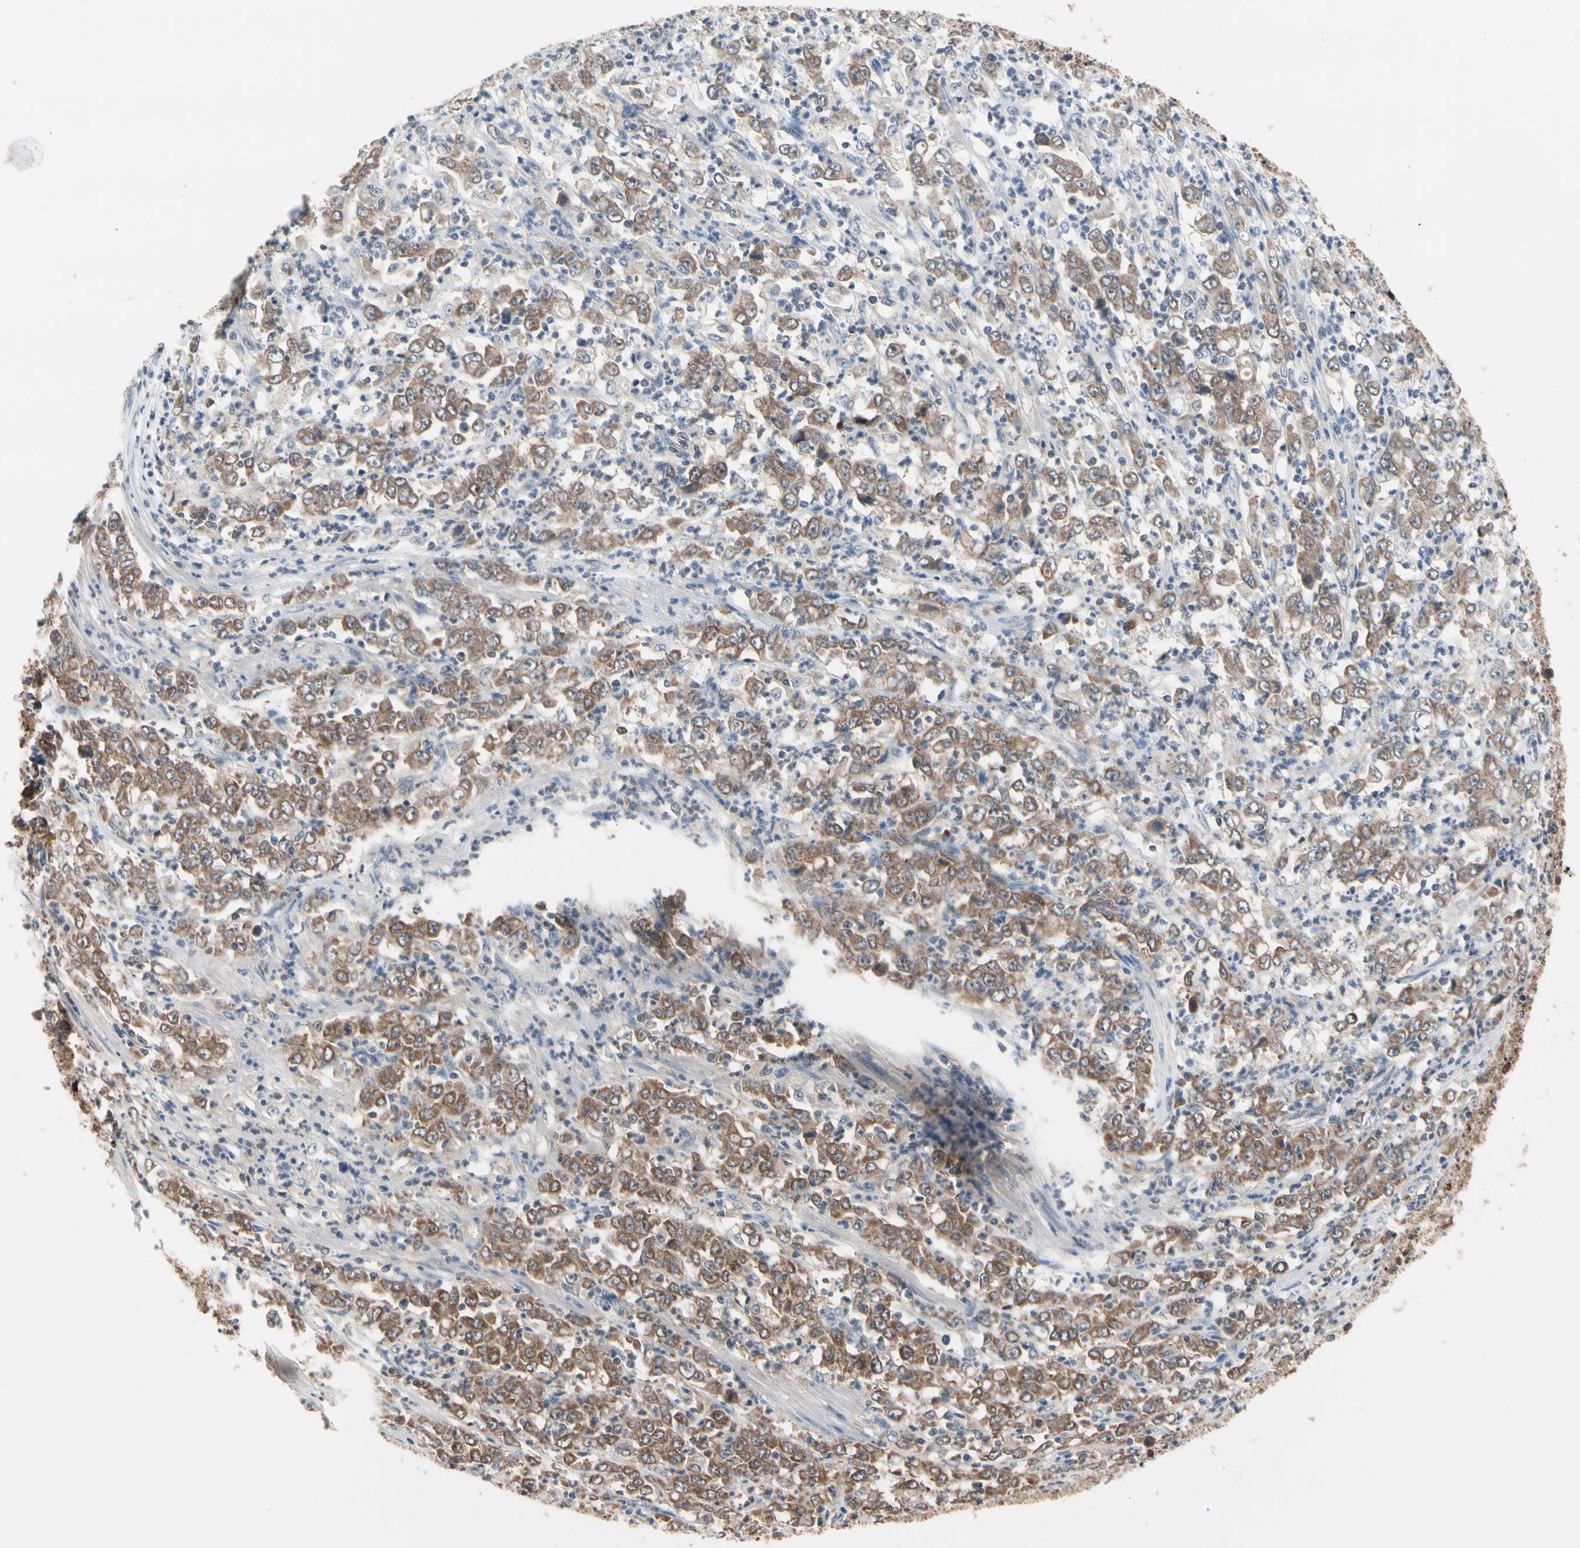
{"staining": {"intensity": "moderate", "quantity": ">75%", "location": "cytoplasmic/membranous"}, "tissue": "stomach cancer", "cell_type": "Tumor cells", "image_type": "cancer", "snomed": [{"axis": "morphology", "description": "Adenocarcinoma, NOS"}, {"axis": "topography", "description": "Stomach, lower"}], "caption": "An image of human stomach cancer (adenocarcinoma) stained for a protein exhibits moderate cytoplasmic/membranous brown staining in tumor cells.", "gene": "MTHFS", "patient": {"sex": "female", "age": 71}}